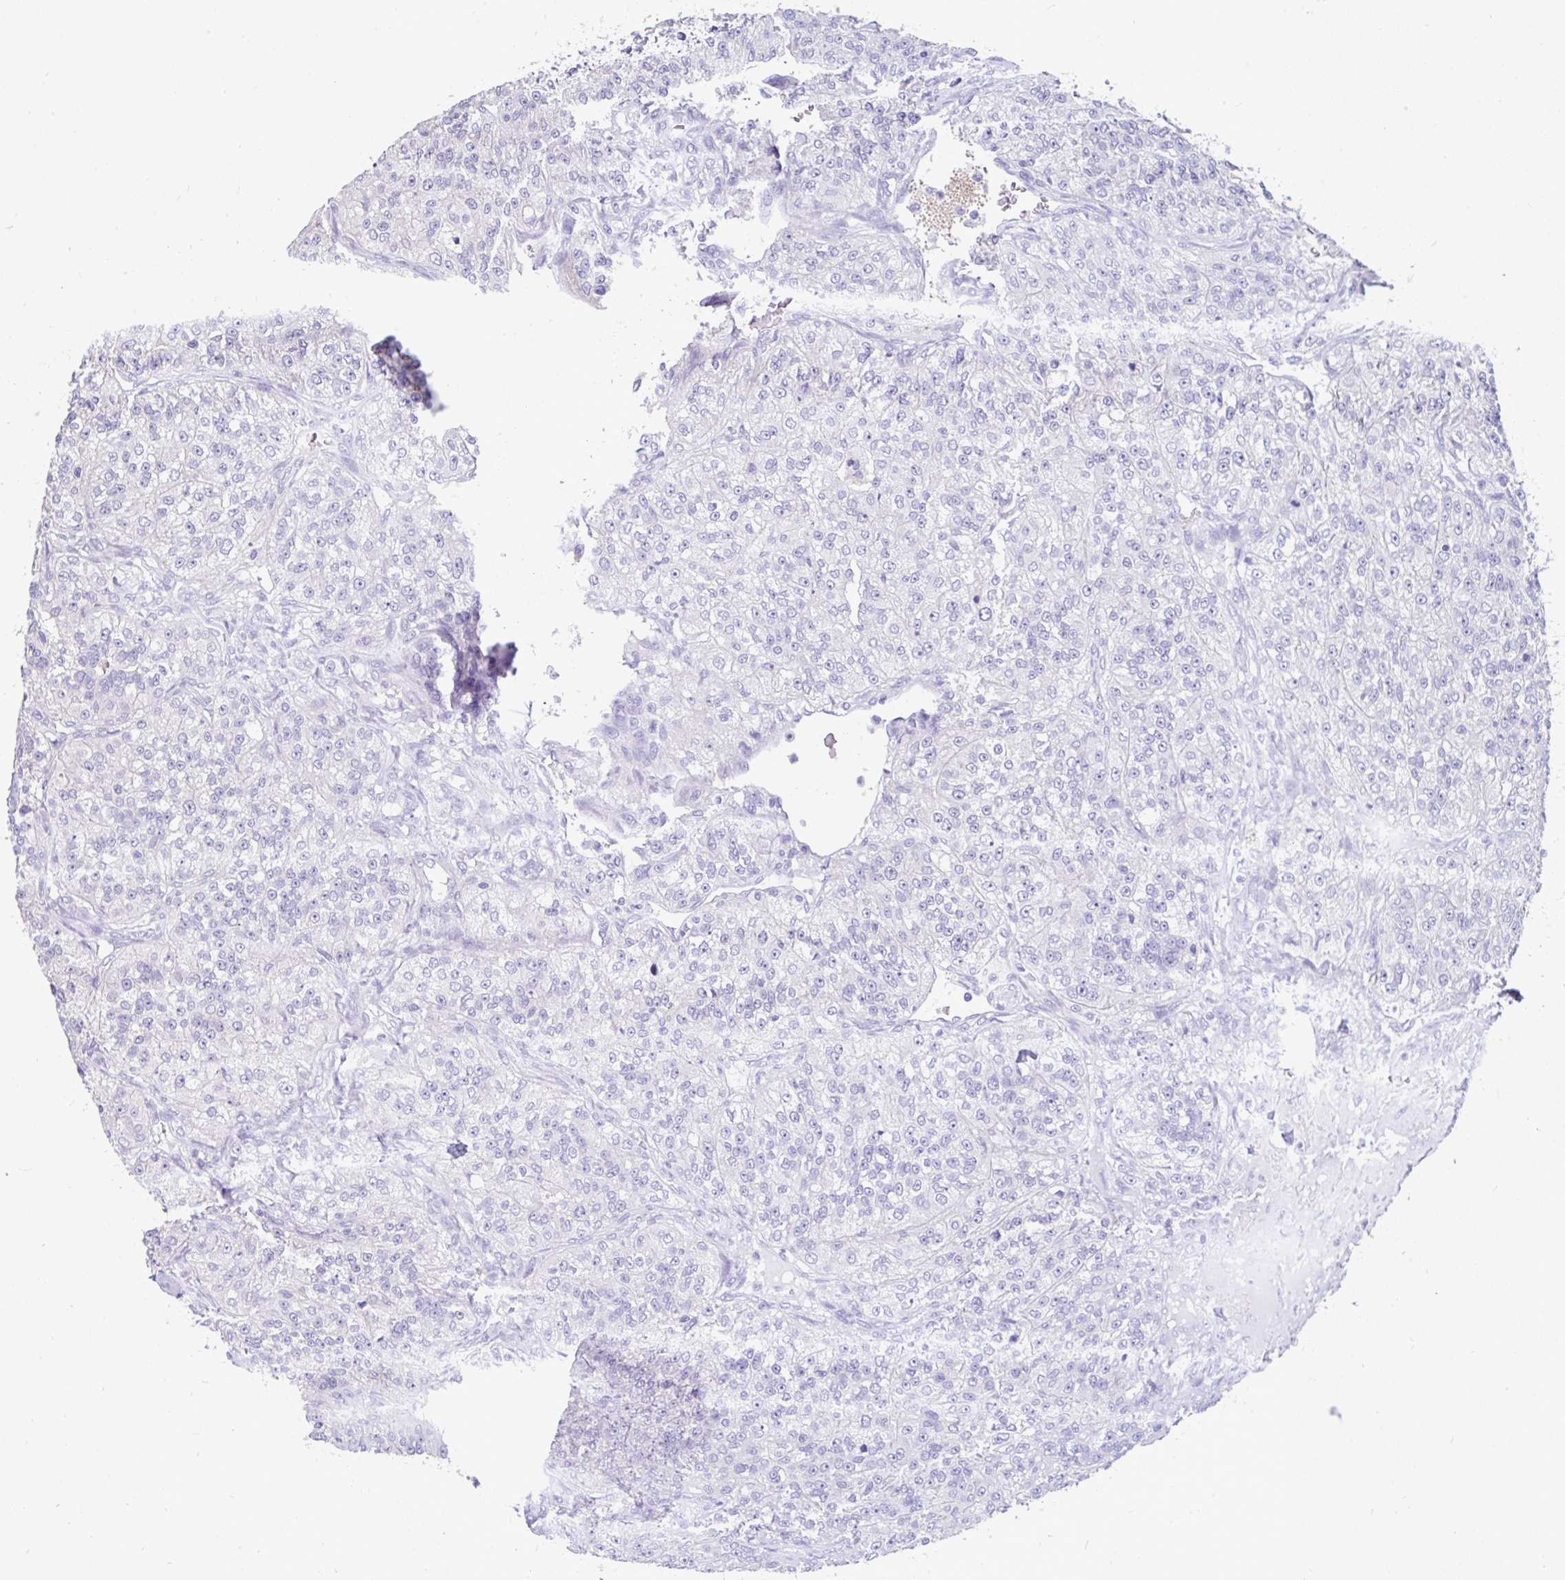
{"staining": {"intensity": "negative", "quantity": "none", "location": "none"}, "tissue": "renal cancer", "cell_type": "Tumor cells", "image_type": "cancer", "snomed": [{"axis": "morphology", "description": "Adenocarcinoma, NOS"}, {"axis": "topography", "description": "Kidney"}], "caption": "Tumor cells show no significant positivity in adenocarcinoma (renal).", "gene": "INTS5", "patient": {"sex": "female", "age": 63}}